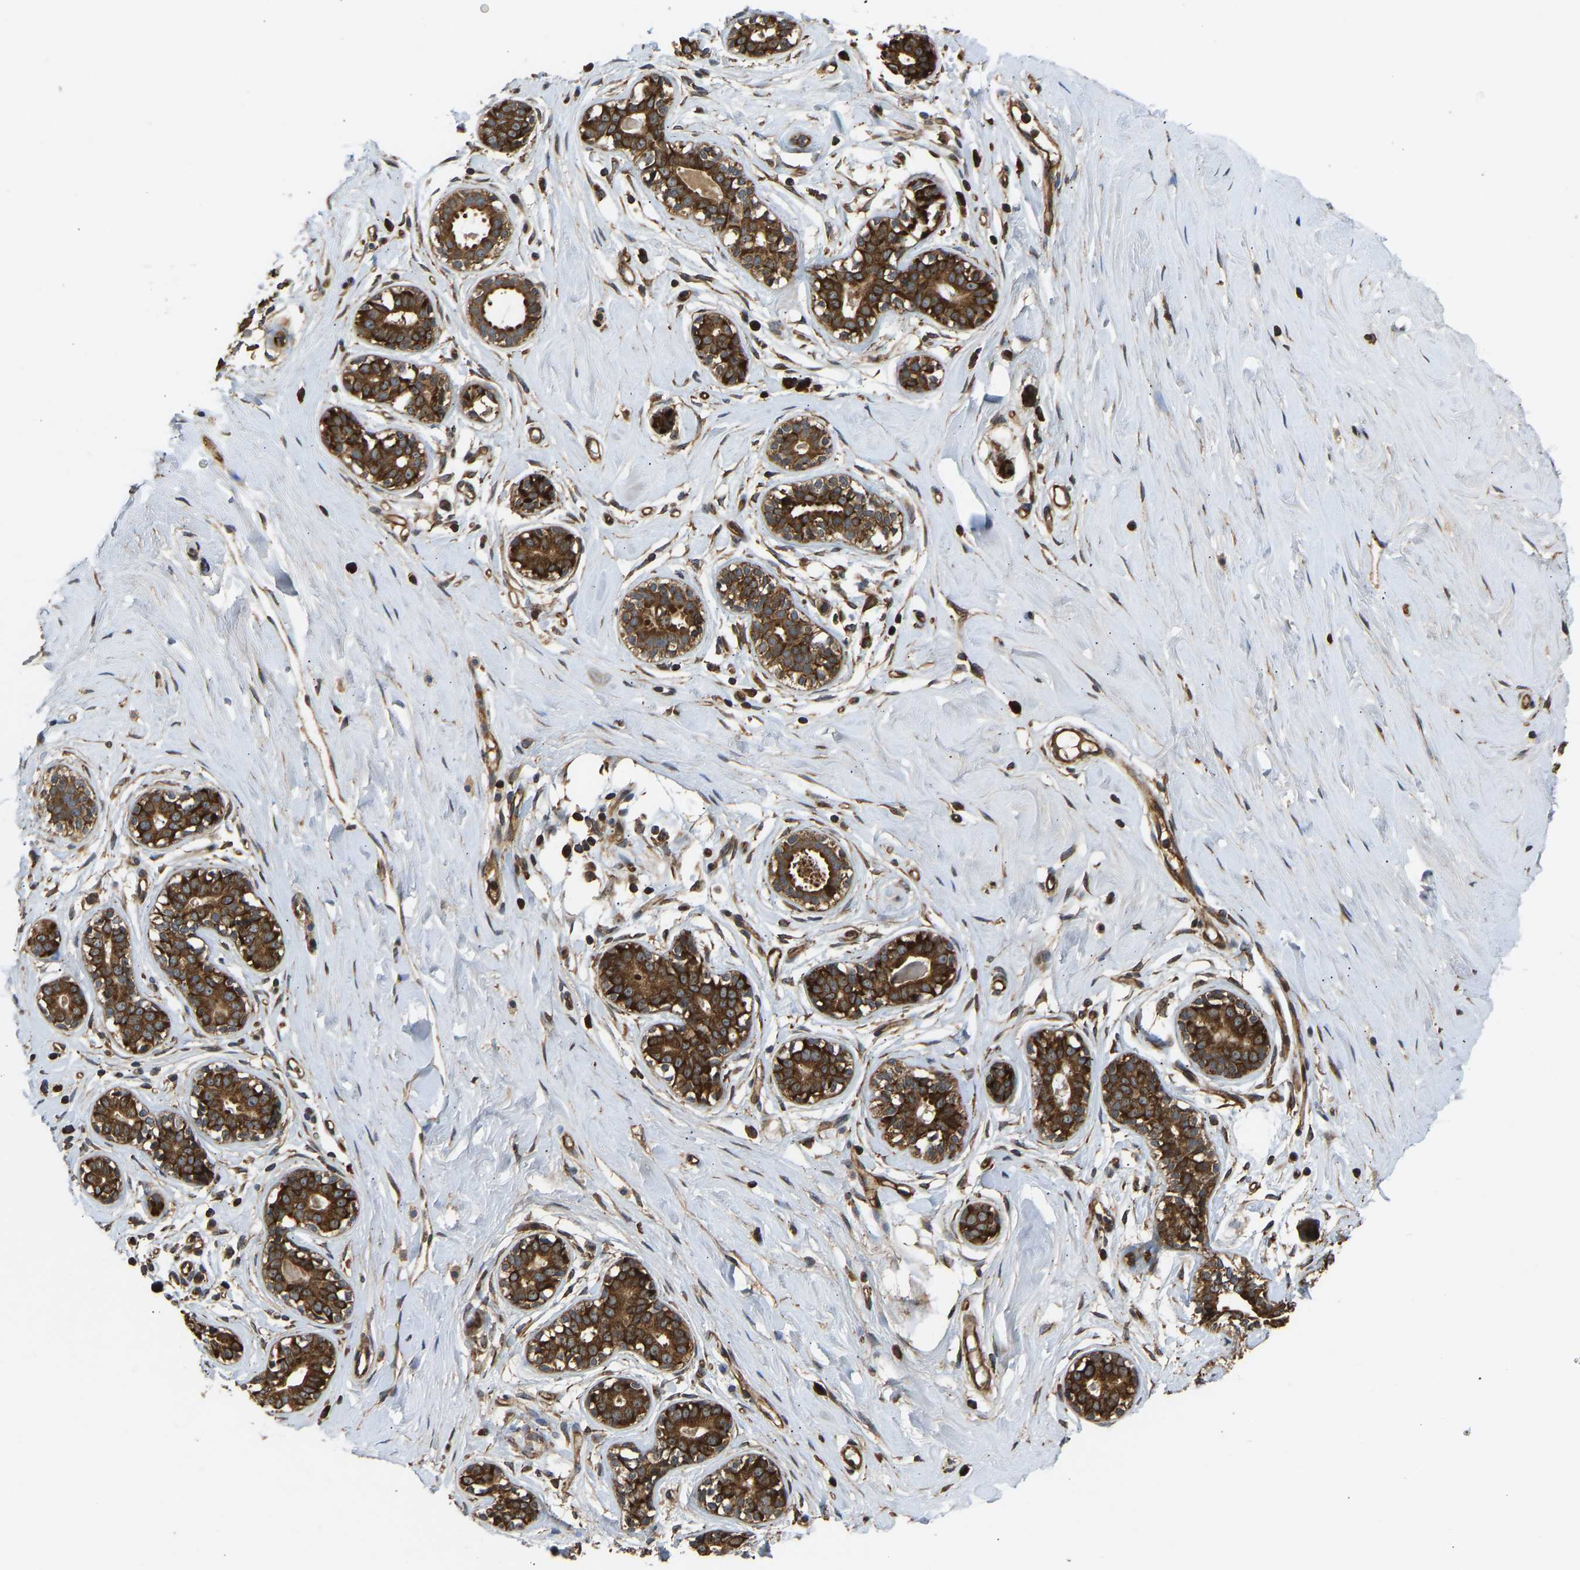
{"staining": {"intensity": "moderate", "quantity": ">75%", "location": "cytoplasmic/membranous"}, "tissue": "breast", "cell_type": "Adipocytes", "image_type": "normal", "snomed": [{"axis": "morphology", "description": "Normal tissue, NOS"}, {"axis": "topography", "description": "Breast"}], "caption": "Moderate cytoplasmic/membranous expression for a protein is seen in approximately >75% of adipocytes of benign breast using IHC.", "gene": "RASGRF2", "patient": {"sex": "female", "age": 23}}